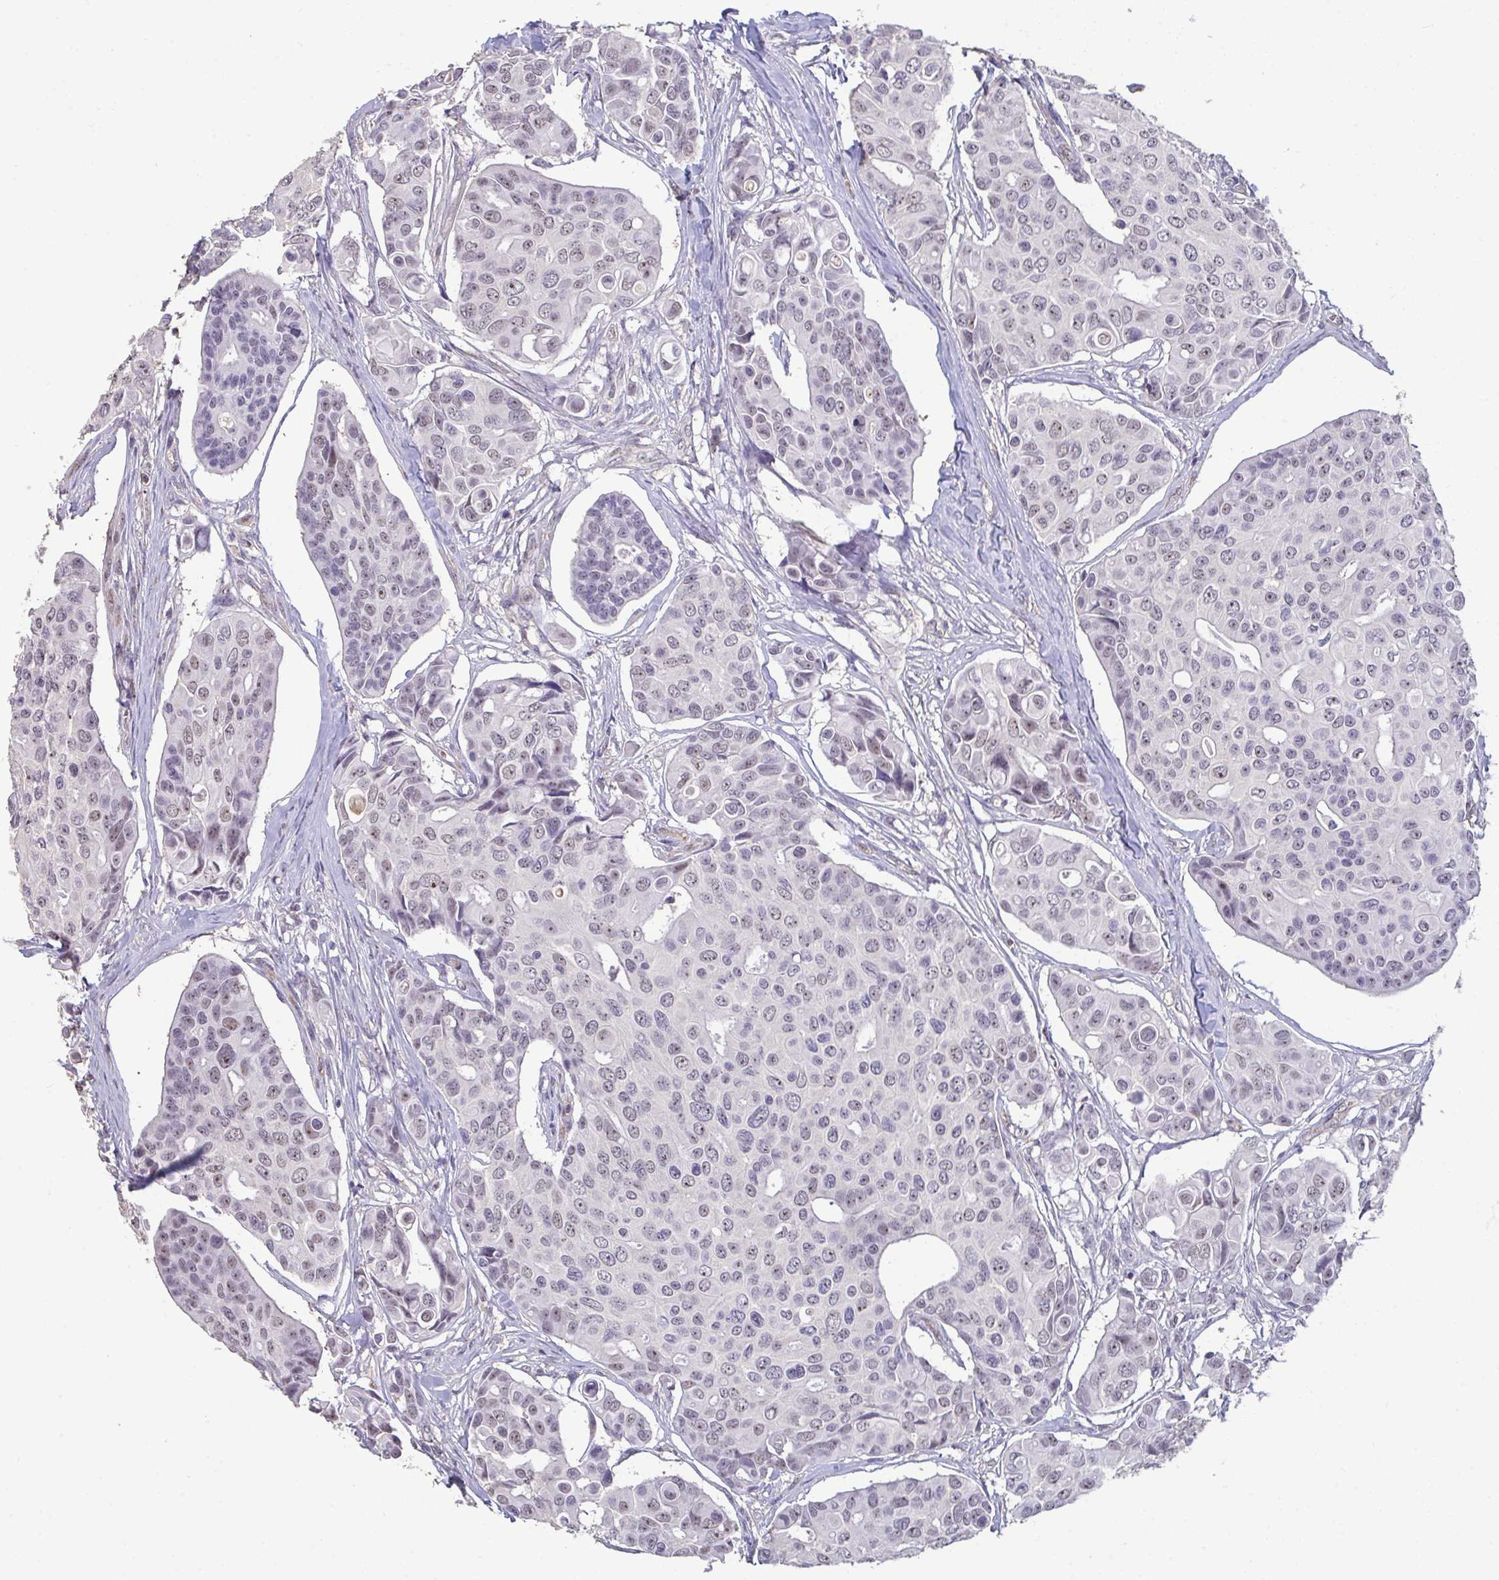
{"staining": {"intensity": "weak", "quantity": "25%-75%", "location": "nuclear"}, "tissue": "breast cancer", "cell_type": "Tumor cells", "image_type": "cancer", "snomed": [{"axis": "morphology", "description": "Normal tissue, NOS"}, {"axis": "morphology", "description": "Duct carcinoma"}, {"axis": "topography", "description": "Skin"}, {"axis": "topography", "description": "Breast"}], "caption": "This photomicrograph demonstrates IHC staining of breast cancer (infiltrating ductal carcinoma), with low weak nuclear positivity in approximately 25%-75% of tumor cells.", "gene": "SENP3", "patient": {"sex": "female", "age": 54}}